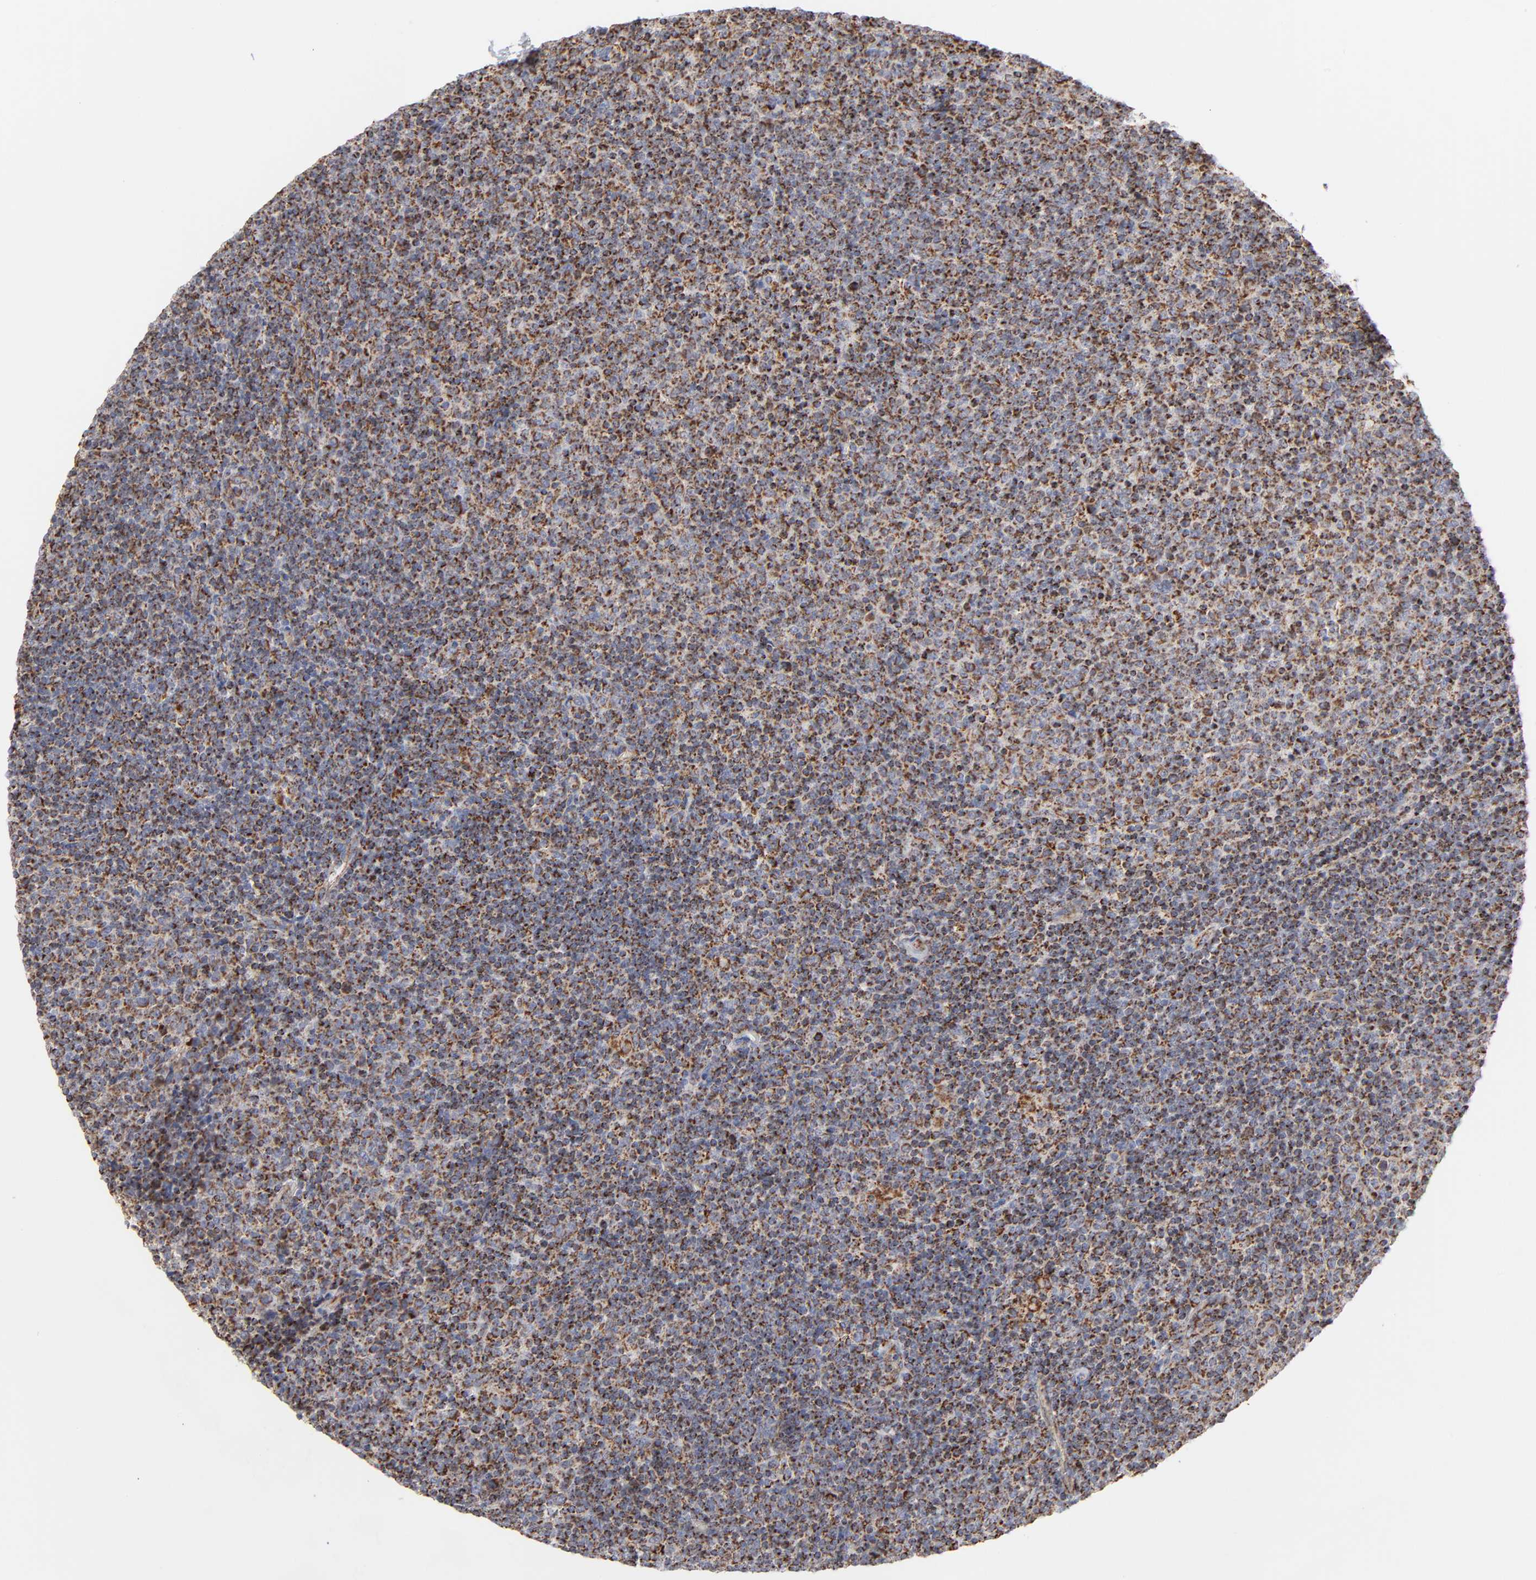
{"staining": {"intensity": "strong", "quantity": ">75%", "location": "cytoplasmic/membranous"}, "tissue": "lymphoma", "cell_type": "Tumor cells", "image_type": "cancer", "snomed": [{"axis": "morphology", "description": "Malignant lymphoma, non-Hodgkin's type, Low grade"}, {"axis": "topography", "description": "Lymph node"}], "caption": "Human malignant lymphoma, non-Hodgkin's type (low-grade) stained with a brown dye exhibits strong cytoplasmic/membranous positive positivity in approximately >75% of tumor cells.", "gene": "ASB3", "patient": {"sex": "male", "age": 70}}